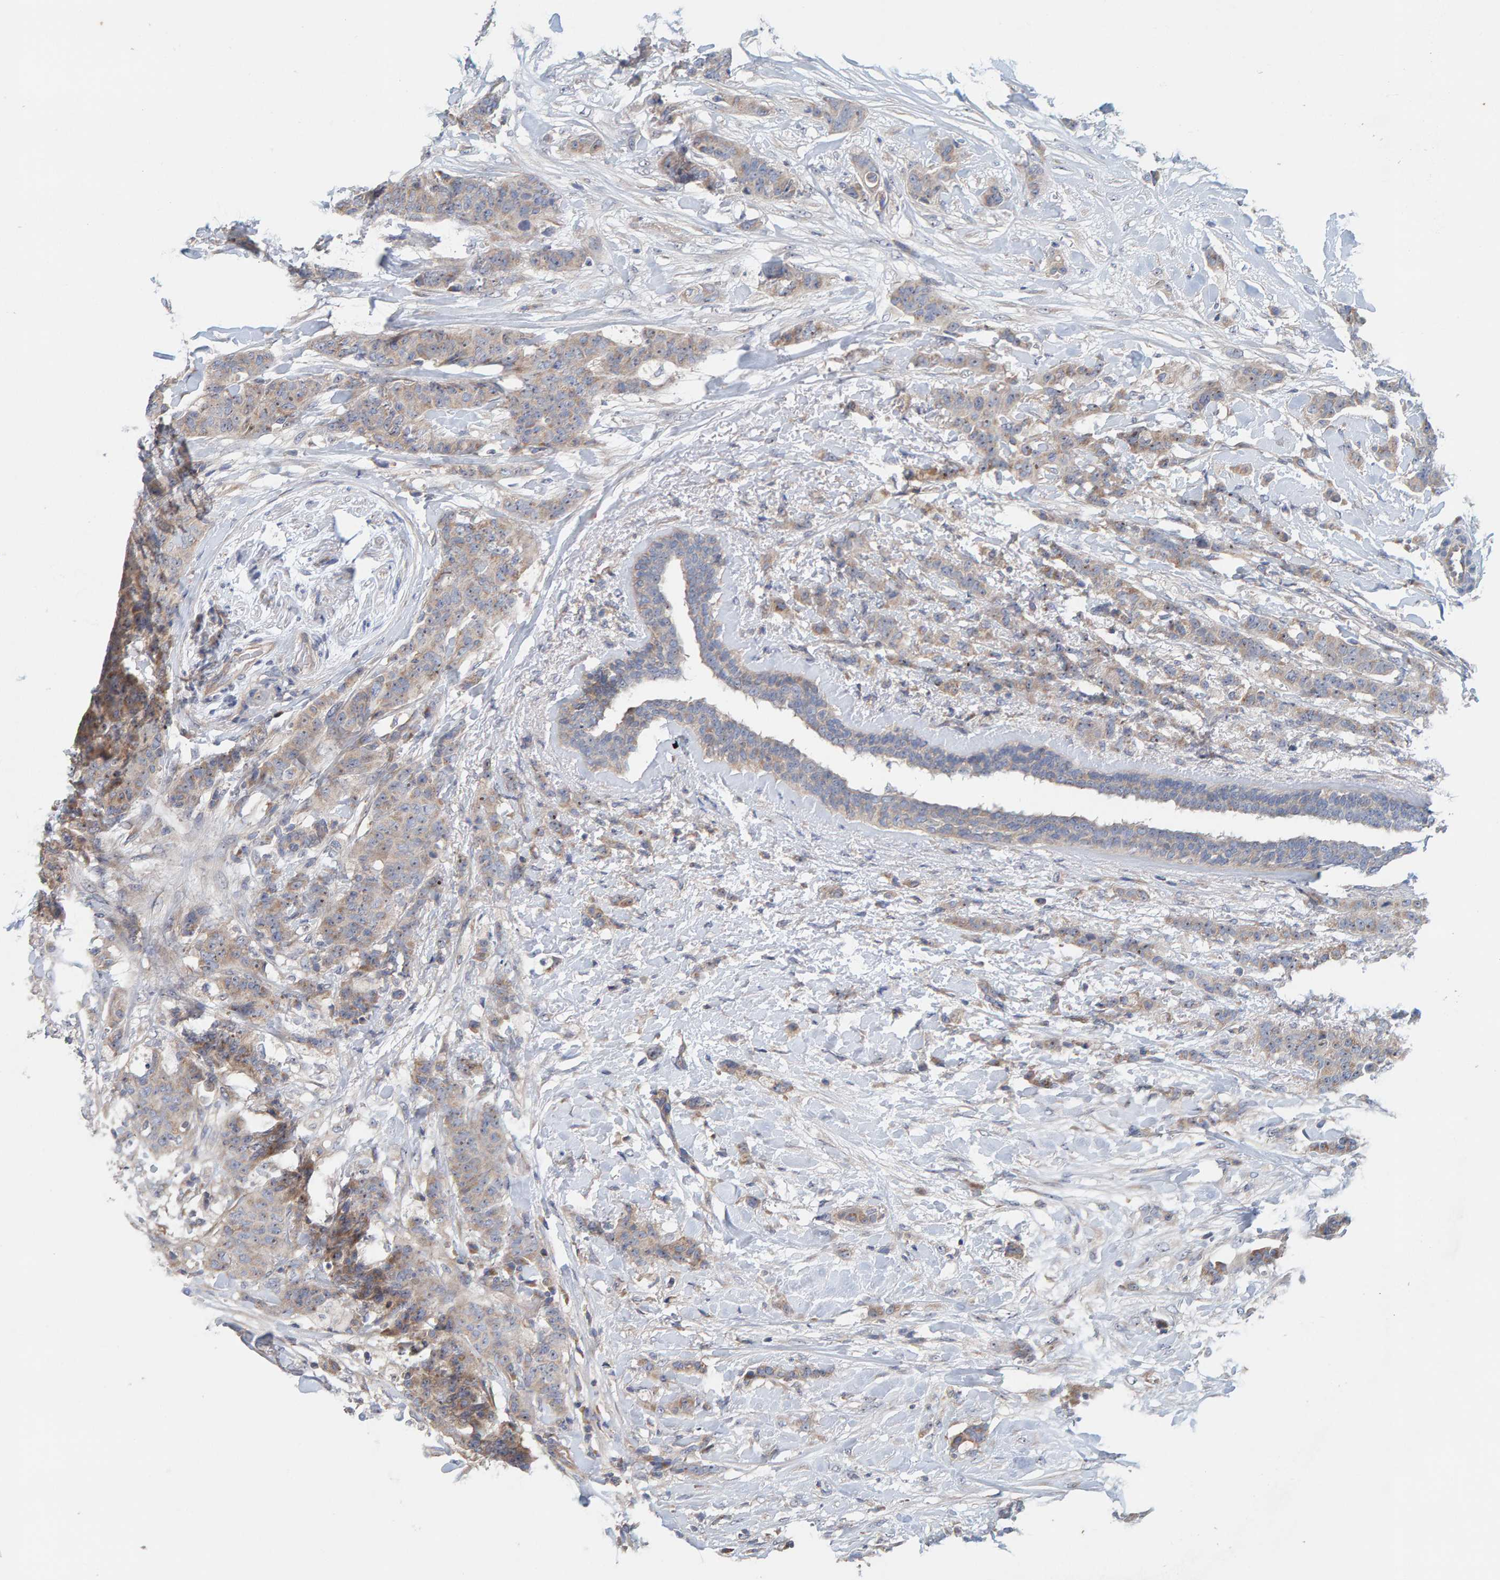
{"staining": {"intensity": "weak", "quantity": ">75%", "location": "cytoplasmic/membranous"}, "tissue": "breast cancer", "cell_type": "Tumor cells", "image_type": "cancer", "snomed": [{"axis": "morphology", "description": "Normal tissue, NOS"}, {"axis": "morphology", "description": "Duct carcinoma"}, {"axis": "topography", "description": "Breast"}], "caption": "A brown stain shows weak cytoplasmic/membranous positivity of a protein in human breast cancer tumor cells.", "gene": "CCM2", "patient": {"sex": "female", "age": 40}}